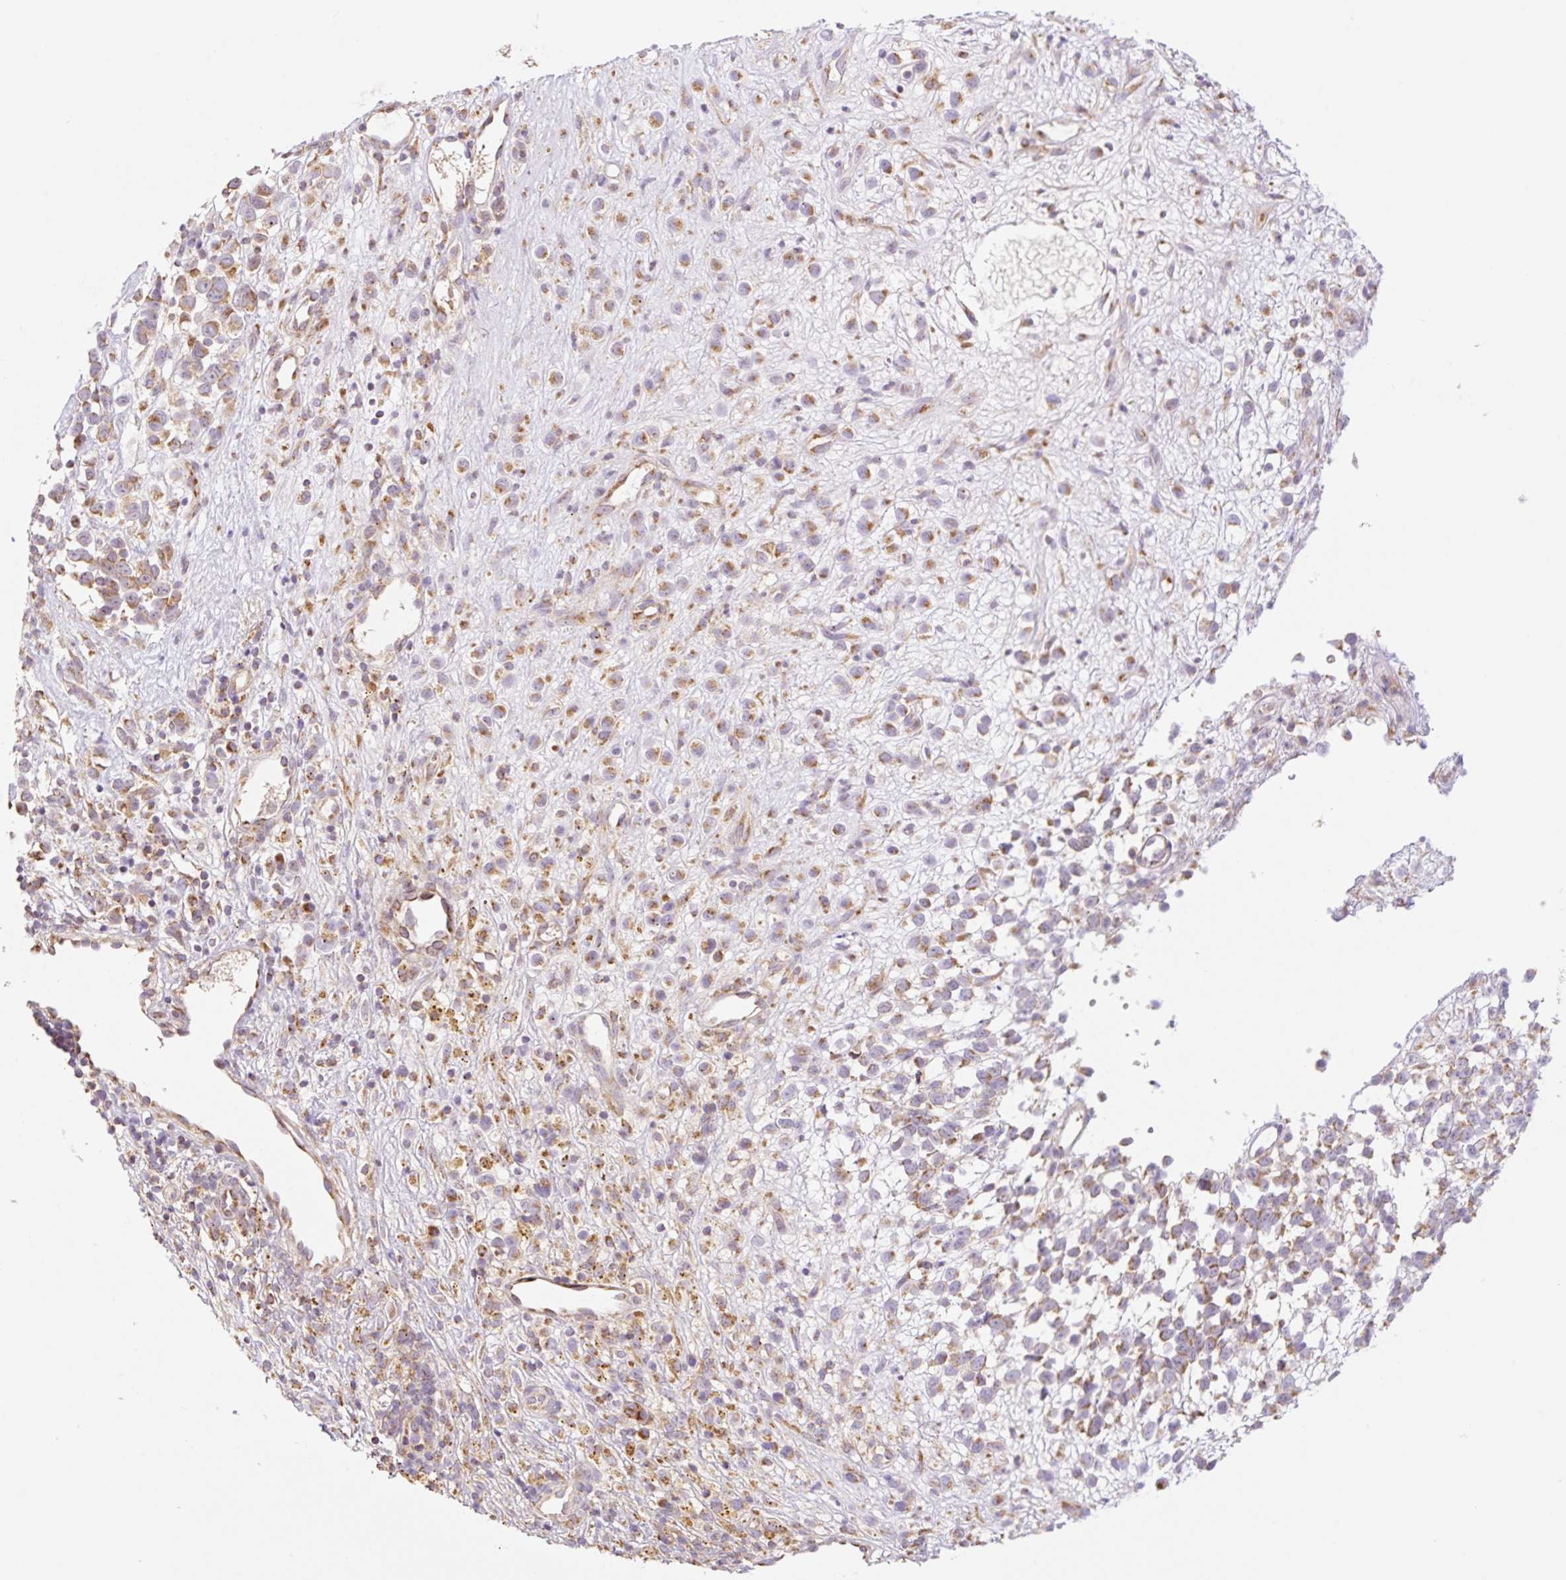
{"staining": {"intensity": "moderate", "quantity": ">75%", "location": "cytoplasmic/membranous"}, "tissue": "melanoma", "cell_type": "Tumor cells", "image_type": "cancer", "snomed": [{"axis": "morphology", "description": "Malignant melanoma, NOS"}, {"axis": "topography", "description": "Nose, NOS"}], "caption": "Human malignant melanoma stained with a protein marker reveals moderate staining in tumor cells.", "gene": "GOSR2", "patient": {"sex": "female", "age": 48}}